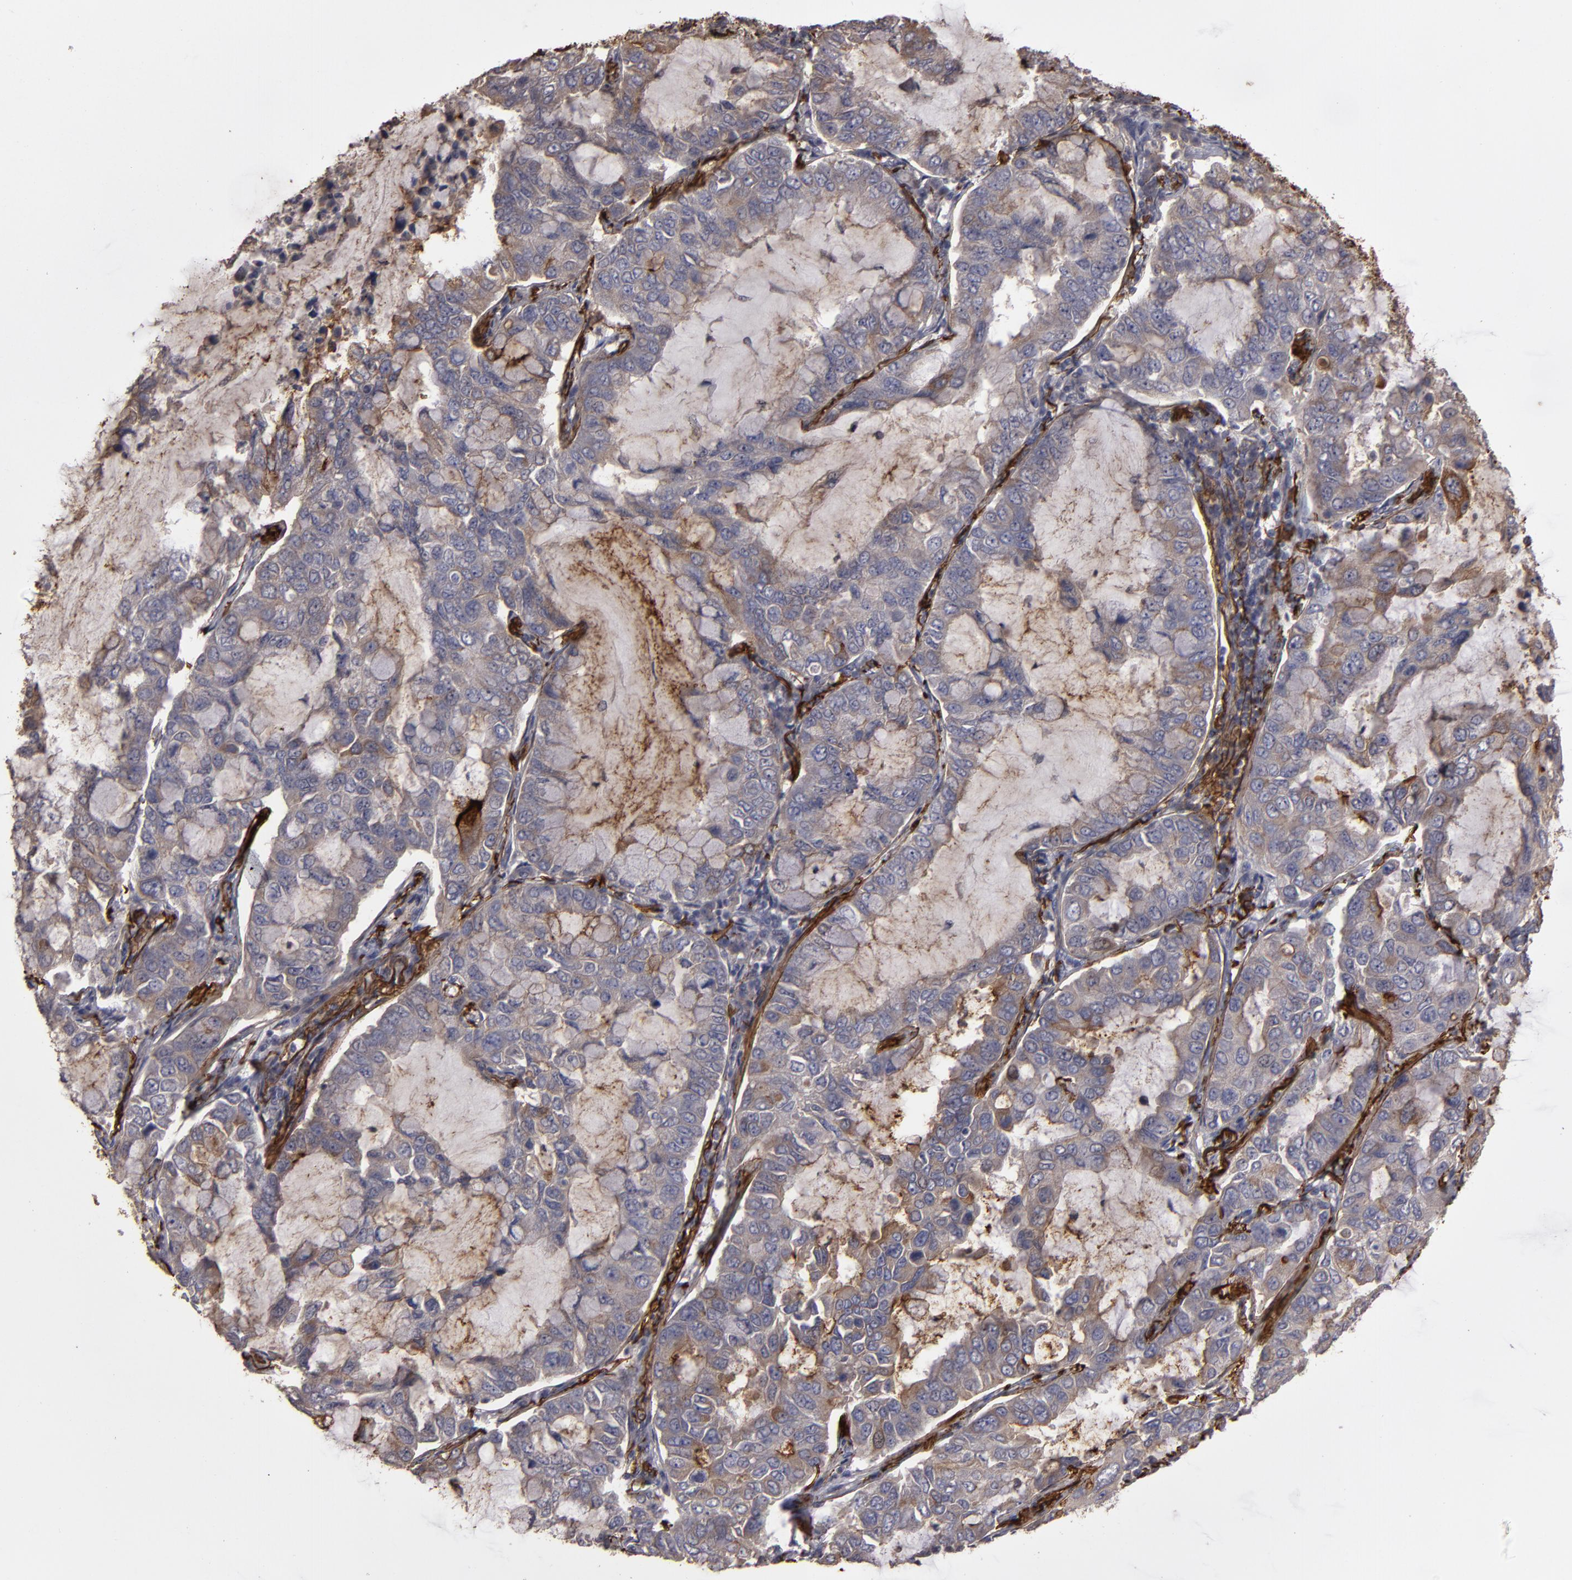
{"staining": {"intensity": "strong", "quantity": ">75%", "location": "cytoplasmic/membranous"}, "tissue": "lung cancer", "cell_type": "Tumor cells", "image_type": "cancer", "snomed": [{"axis": "morphology", "description": "Adenocarcinoma, NOS"}, {"axis": "topography", "description": "Lung"}], "caption": "An IHC micrograph of tumor tissue is shown. Protein staining in brown labels strong cytoplasmic/membranous positivity in lung cancer (adenocarcinoma) within tumor cells. (IHC, brightfield microscopy, high magnification).", "gene": "CD55", "patient": {"sex": "male", "age": 64}}